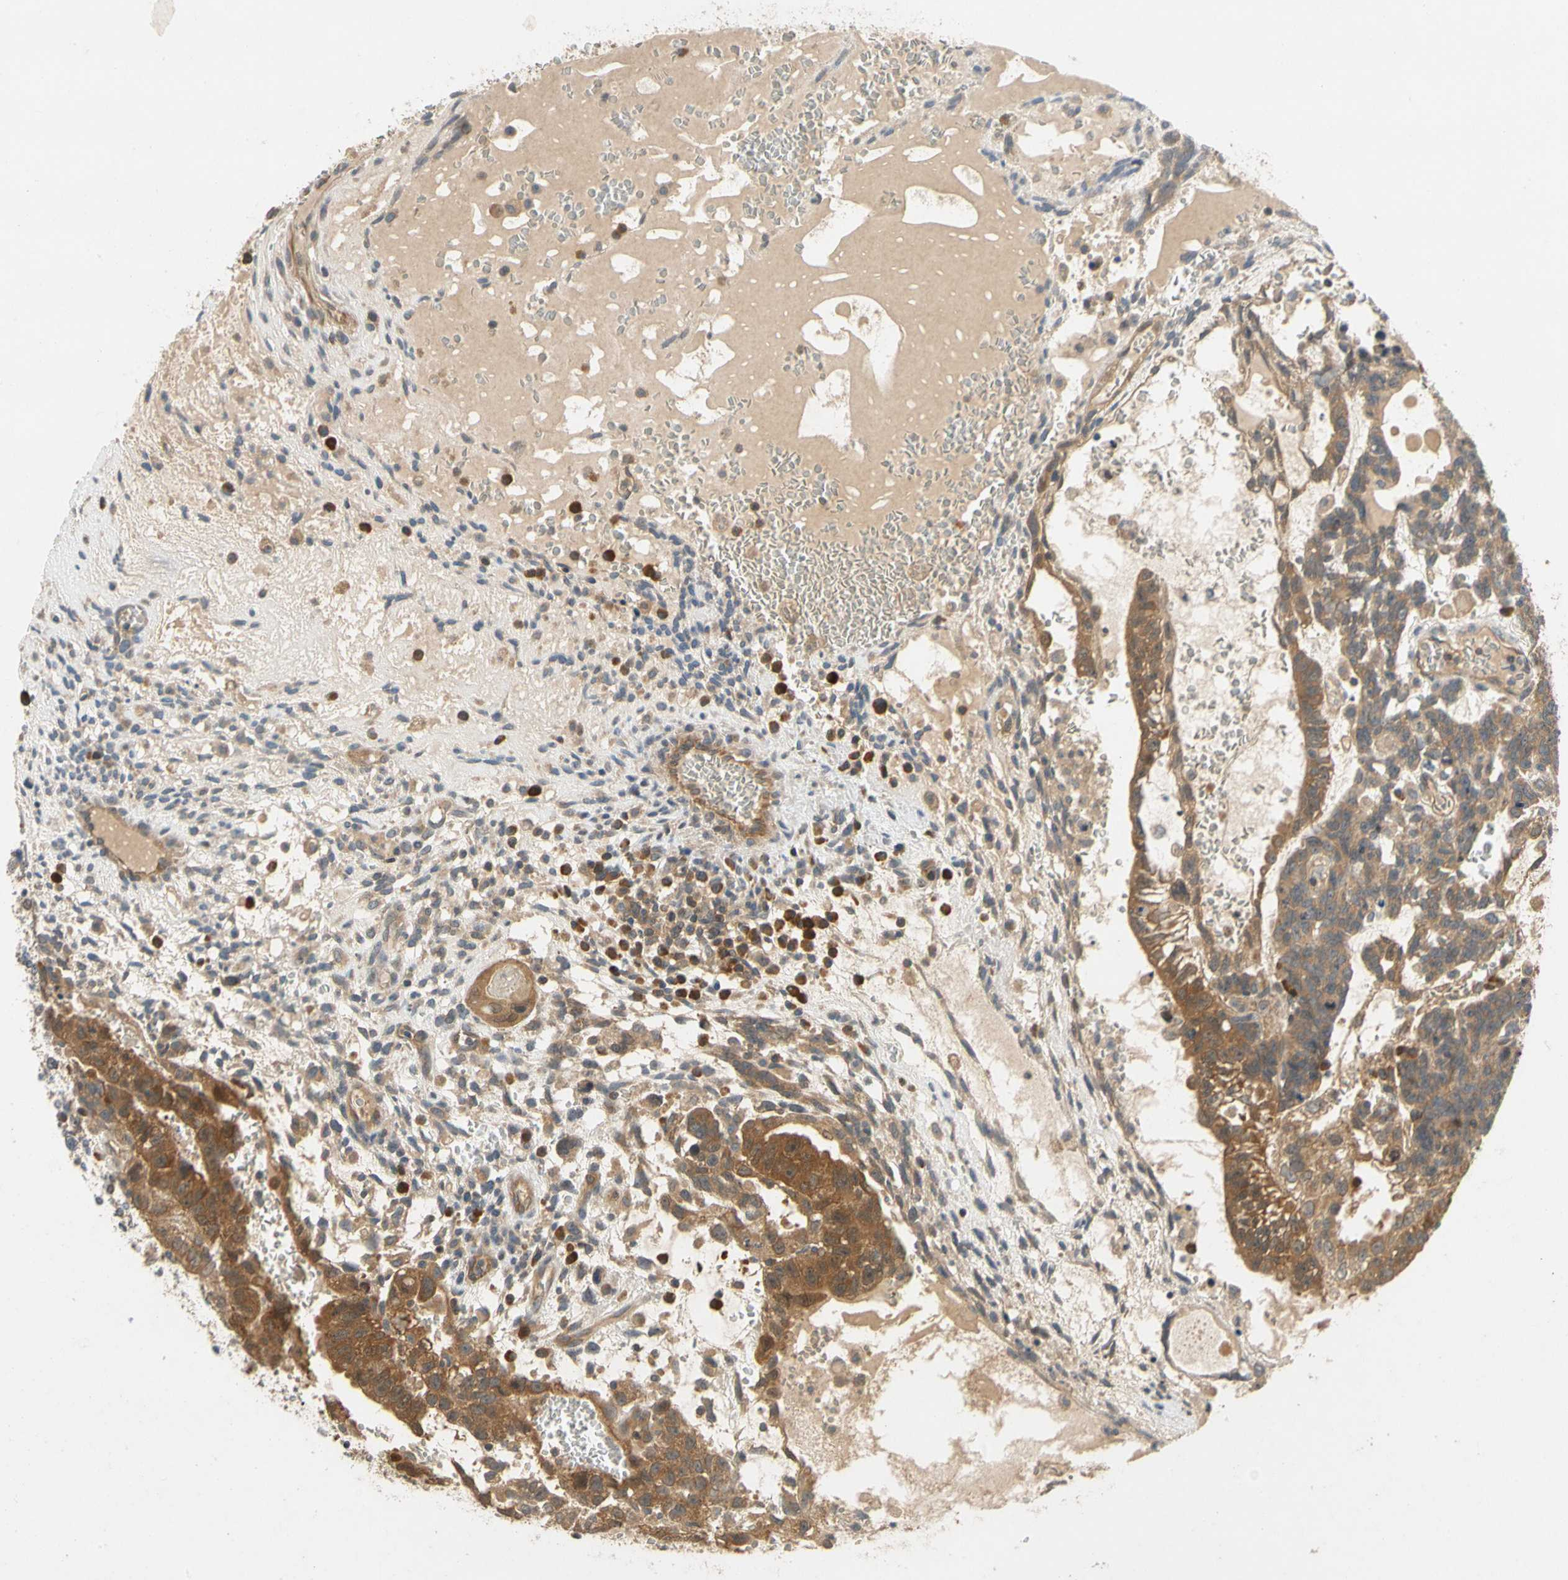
{"staining": {"intensity": "strong", "quantity": ">75%", "location": "cytoplasmic/membranous"}, "tissue": "testis cancer", "cell_type": "Tumor cells", "image_type": "cancer", "snomed": [{"axis": "morphology", "description": "Seminoma, NOS"}, {"axis": "morphology", "description": "Carcinoma, Embryonal, NOS"}, {"axis": "topography", "description": "Testis"}], "caption": "Immunohistochemical staining of testis embryonal carcinoma reveals high levels of strong cytoplasmic/membranous expression in about >75% of tumor cells.", "gene": "TDRP", "patient": {"sex": "male", "age": 52}}